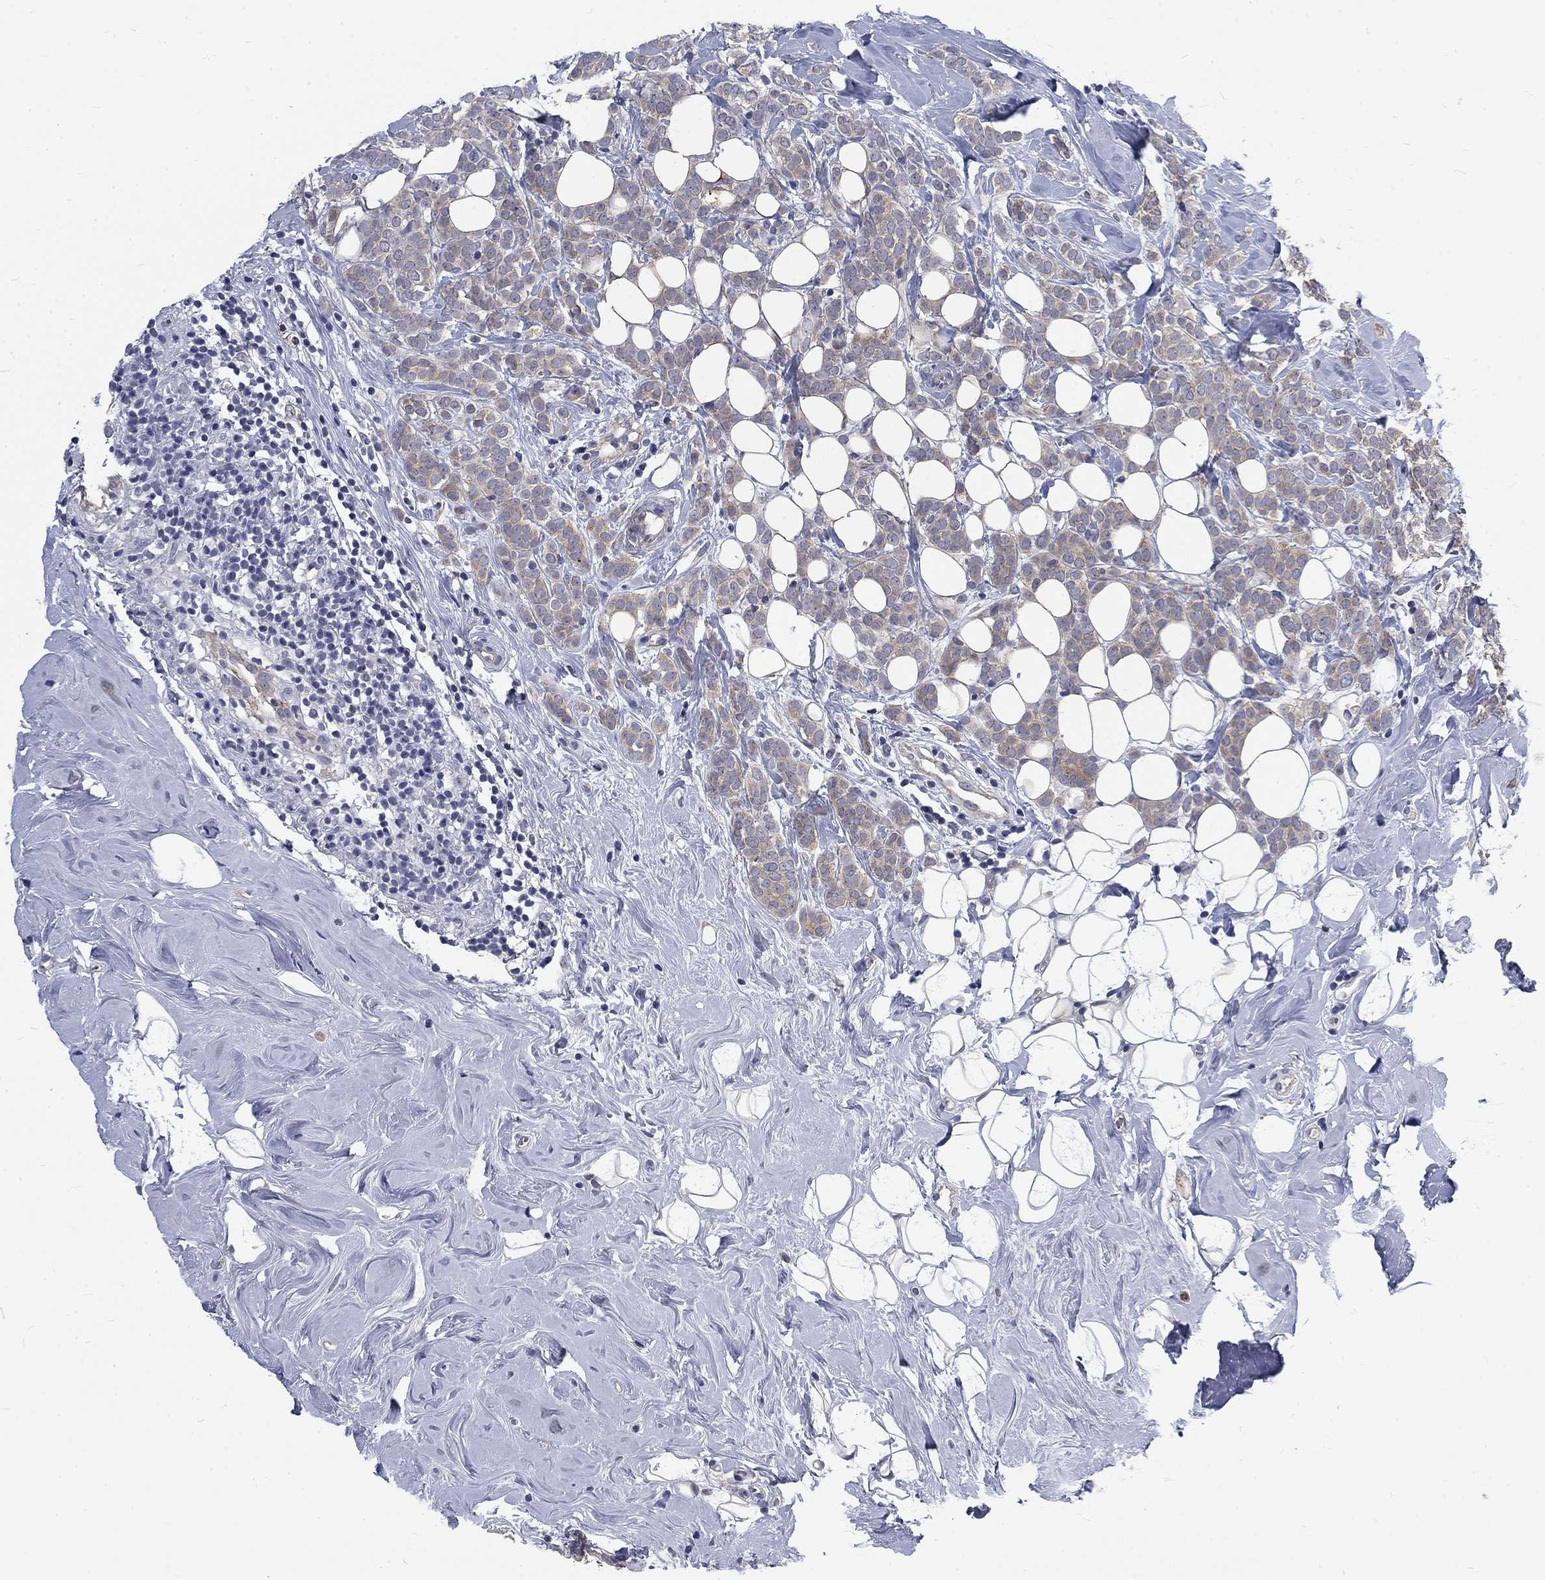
{"staining": {"intensity": "weak", "quantity": "25%-75%", "location": "cytoplasmic/membranous"}, "tissue": "breast cancer", "cell_type": "Tumor cells", "image_type": "cancer", "snomed": [{"axis": "morphology", "description": "Lobular carcinoma"}, {"axis": "topography", "description": "Breast"}], "caption": "High-power microscopy captured an IHC micrograph of breast lobular carcinoma, revealing weak cytoplasmic/membranous positivity in approximately 25%-75% of tumor cells.", "gene": "PHKA1", "patient": {"sex": "female", "age": 49}}